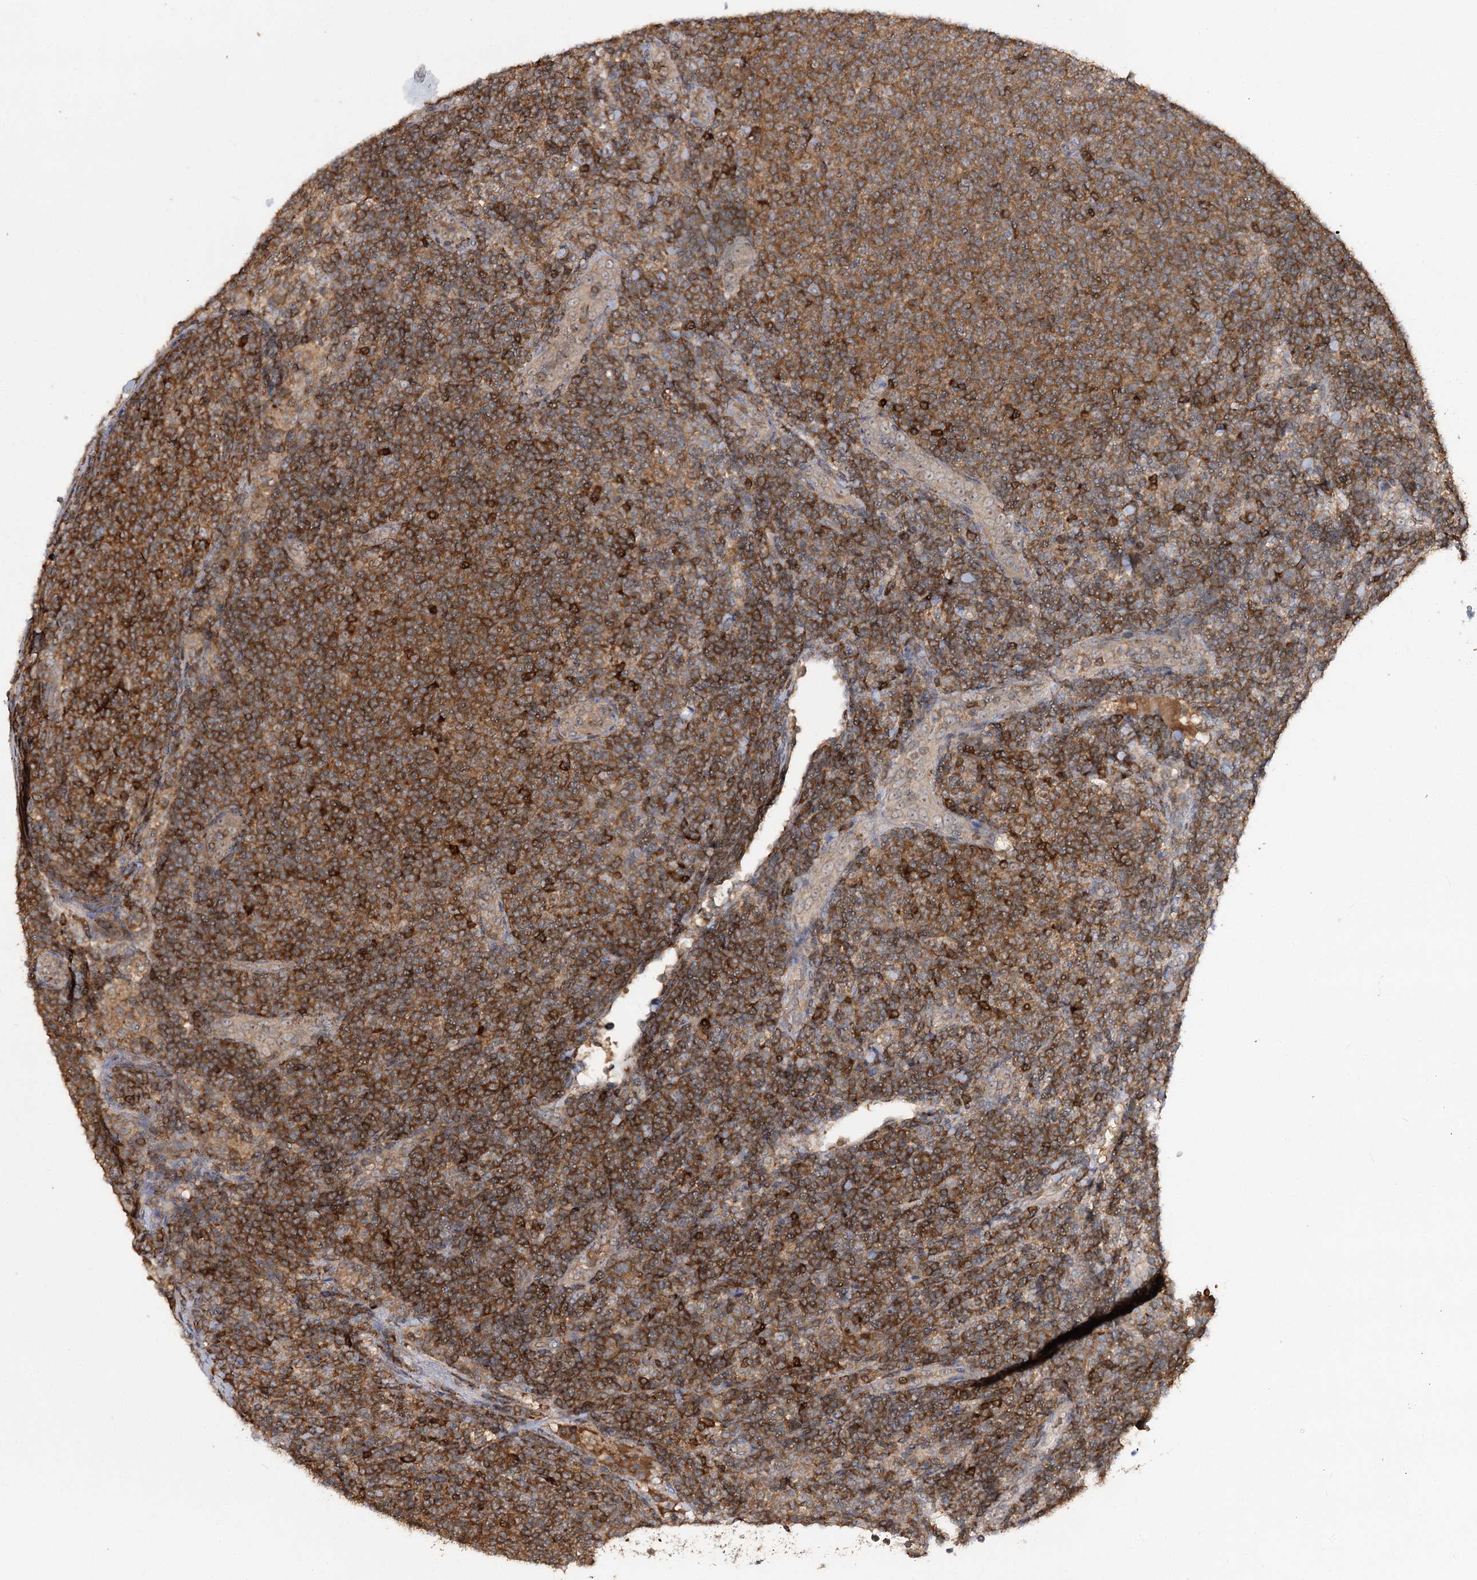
{"staining": {"intensity": "moderate", "quantity": ">75%", "location": "cytoplasmic/membranous"}, "tissue": "lymphoma", "cell_type": "Tumor cells", "image_type": "cancer", "snomed": [{"axis": "morphology", "description": "Malignant lymphoma, non-Hodgkin's type, Low grade"}, {"axis": "topography", "description": "Lymph node"}], "caption": "About >75% of tumor cells in low-grade malignant lymphoma, non-Hodgkin's type demonstrate moderate cytoplasmic/membranous protein staining as visualized by brown immunohistochemical staining.", "gene": "FAM53B", "patient": {"sex": "male", "age": 66}}